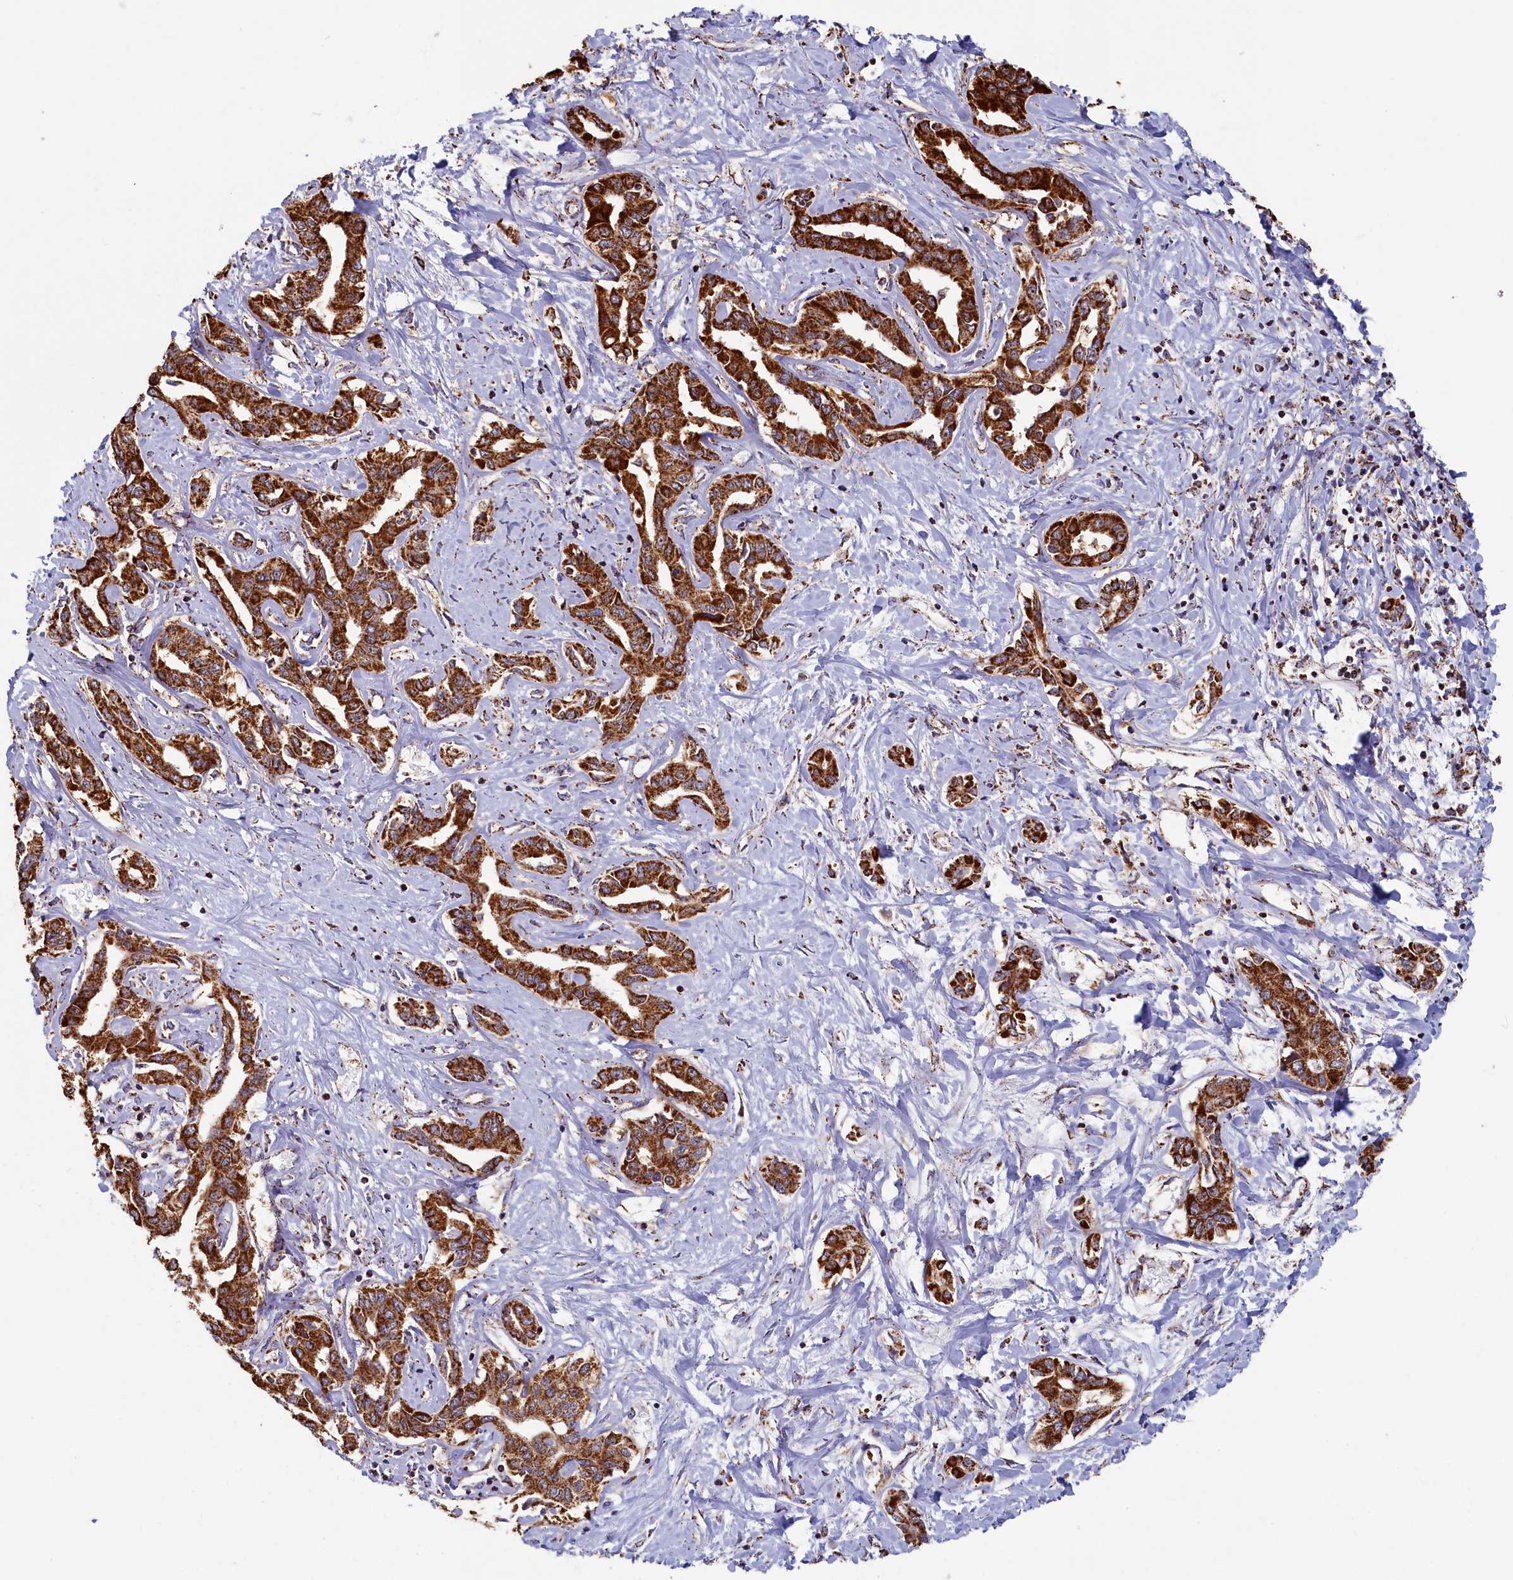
{"staining": {"intensity": "strong", "quantity": ">75%", "location": "cytoplasmic/membranous"}, "tissue": "liver cancer", "cell_type": "Tumor cells", "image_type": "cancer", "snomed": [{"axis": "morphology", "description": "Cholangiocarcinoma"}, {"axis": "topography", "description": "Liver"}], "caption": "Protein expression analysis of human cholangiocarcinoma (liver) reveals strong cytoplasmic/membranous positivity in approximately >75% of tumor cells.", "gene": "SPR", "patient": {"sex": "male", "age": 59}}